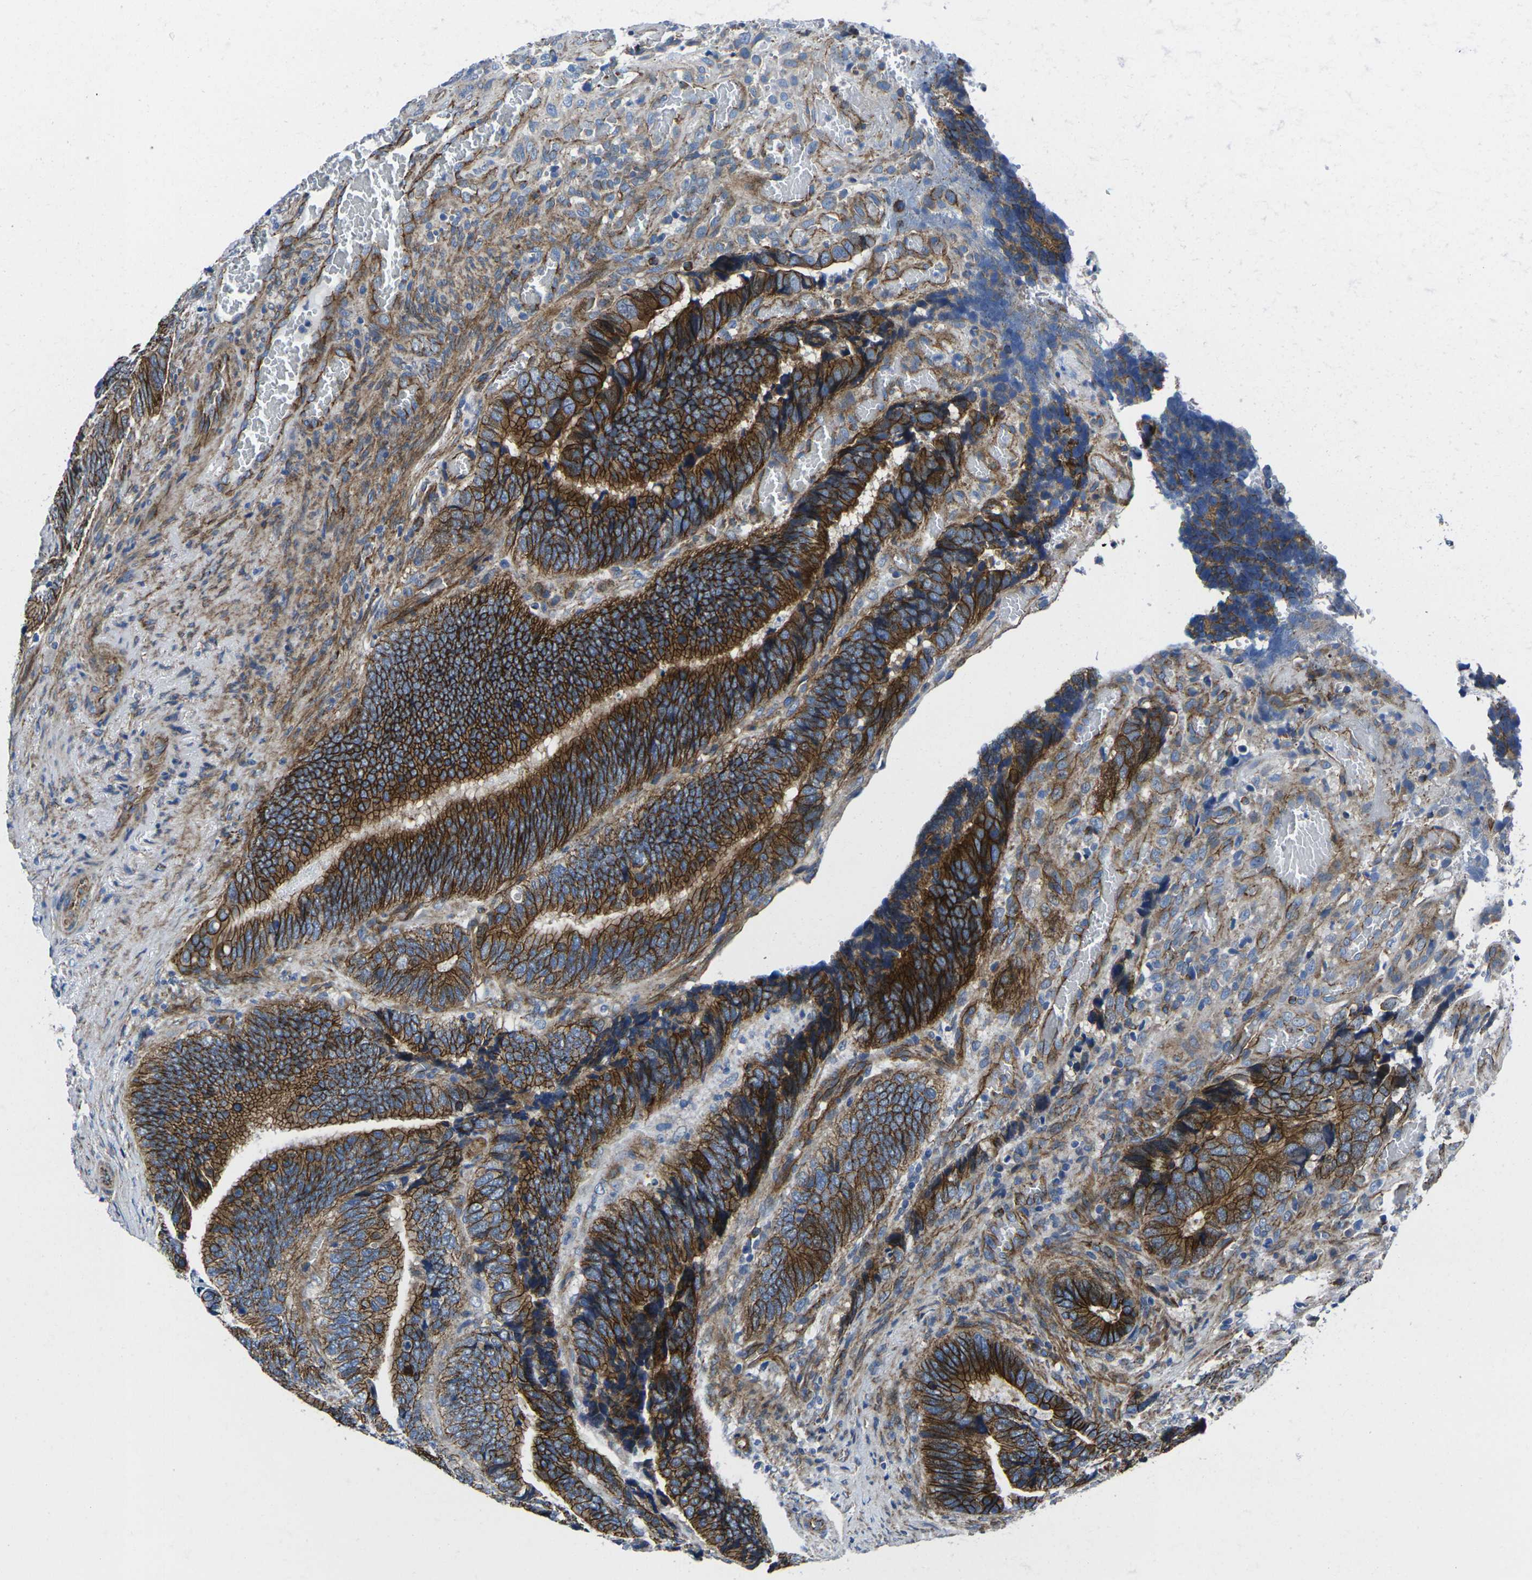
{"staining": {"intensity": "strong", "quantity": ">75%", "location": "cytoplasmic/membranous"}, "tissue": "colorectal cancer", "cell_type": "Tumor cells", "image_type": "cancer", "snomed": [{"axis": "morphology", "description": "Adenocarcinoma, NOS"}, {"axis": "topography", "description": "Colon"}], "caption": "This photomicrograph exhibits immunohistochemistry (IHC) staining of human adenocarcinoma (colorectal), with high strong cytoplasmic/membranous expression in about >75% of tumor cells.", "gene": "NUMB", "patient": {"sex": "male", "age": 72}}